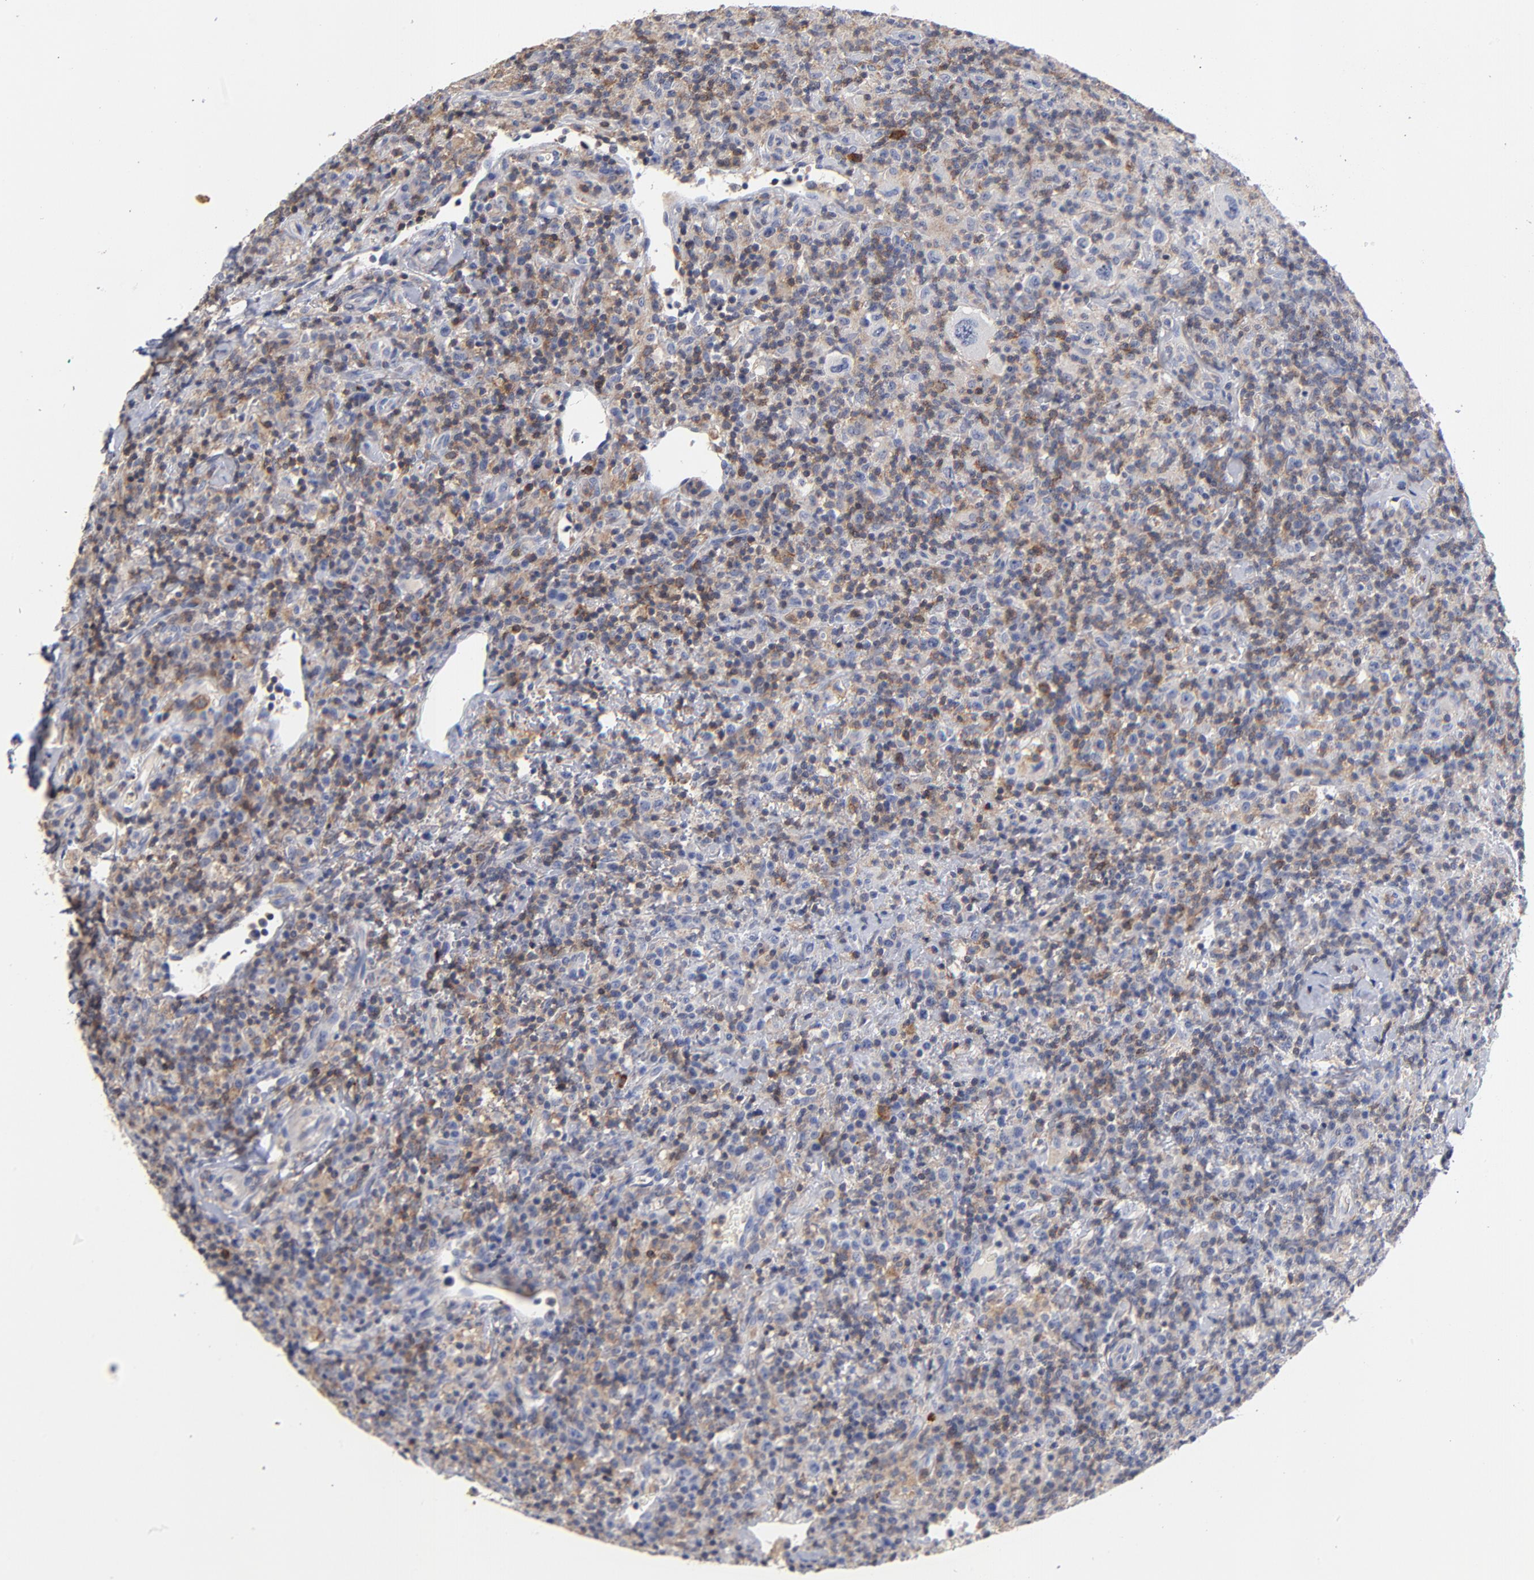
{"staining": {"intensity": "moderate", "quantity": "25%-75%", "location": "cytoplasmic/membranous"}, "tissue": "lymphoma", "cell_type": "Tumor cells", "image_type": "cancer", "snomed": [{"axis": "morphology", "description": "Hodgkin's disease, NOS"}, {"axis": "topography", "description": "Lymph node"}], "caption": "The histopathology image displays staining of lymphoma, revealing moderate cytoplasmic/membranous protein expression (brown color) within tumor cells. (Stains: DAB (3,3'-diaminobenzidine) in brown, nuclei in blue, Microscopy: brightfield microscopy at high magnification).", "gene": "PDLIM2", "patient": {"sex": "male", "age": 65}}